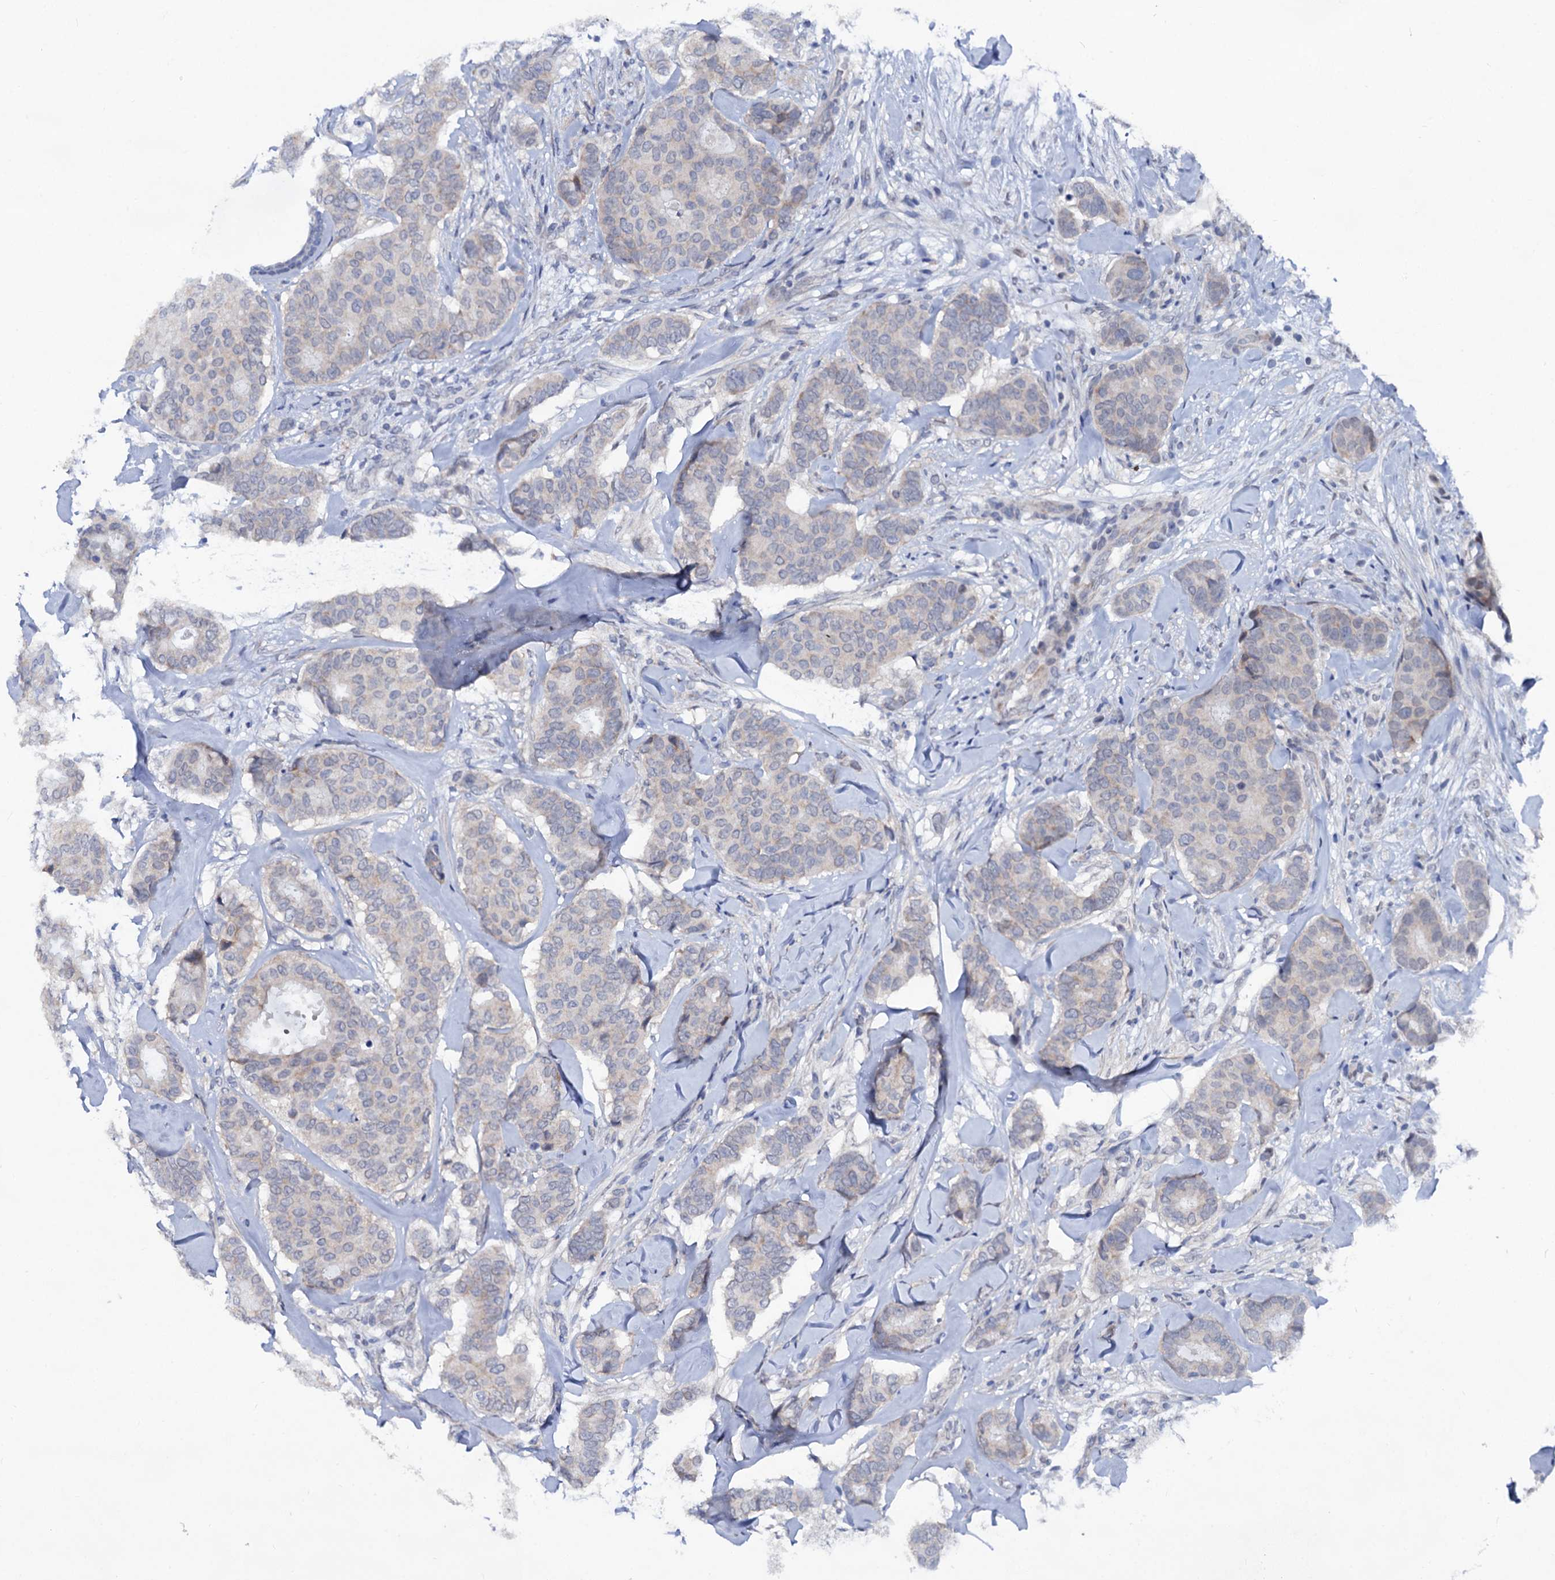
{"staining": {"intensity": "negative", "quantity": "none", "location": "none"}, "tissue": "breast cancer", "cell_type": "Tumor cells", "image_type": "cancer", "snomed": [{"axis": "morphology", "description": "Duct carcinoma"}, {"axis": "topography", "description": "Breast"}], "caption": "High power microscopy micrograph of an IHC micrograph of breast cancer, revealing no significant staining in tumor cells. (DAB immunohistochemistry (IHC) with hematoxylin counter stain).", "gene": "CAPRIN2", "patient": {"sex": "female", "age": 75}}